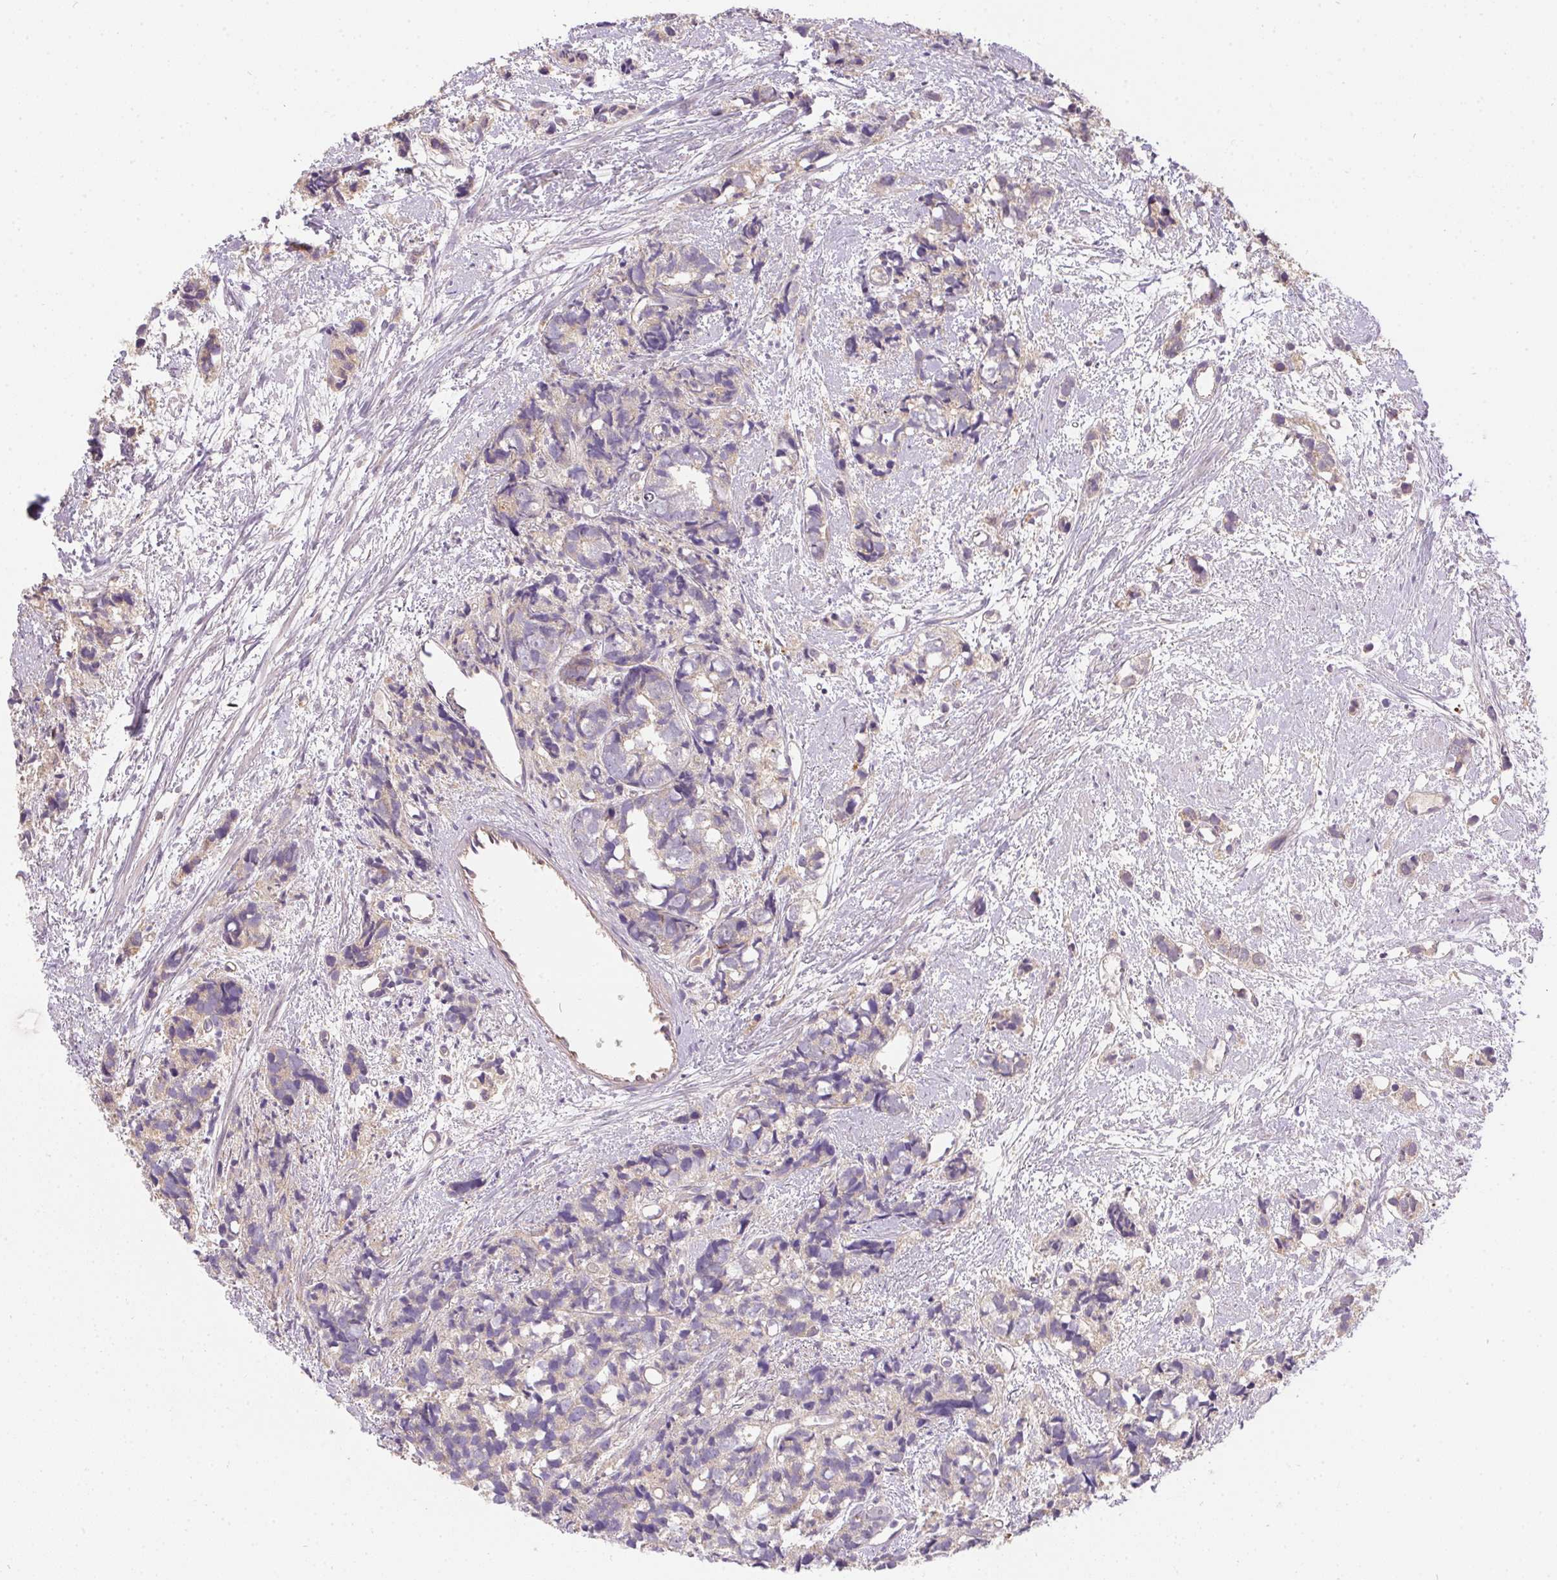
{"staining": {"intensity": "weak", "quantity": "25%-75%", "location": "cytoplasmic/membranous"}, "tissue": "prostate cancer", "cell_type": "Tumor cells", "image_type": "cancer", "snomed": [{"axis": "morphology", "description": "Adenocarcinoma, High grade"}, {"axis": "topography", "description": "Prostate"}], "caption": "An immunohistochemistry histopathology image of tumor tissue is shown. Protein staining in brown labels weak cytoplasmic/membranous positivity in high-grade adenocarcinoma (prostate) within tumor cells. (DAB (3,3'-diaminobenzidine) IHC, brown staining for protein, blue staining for nuclei).", "gene": "NUDT16", "patient": {"sex": "male", "age": 77}}